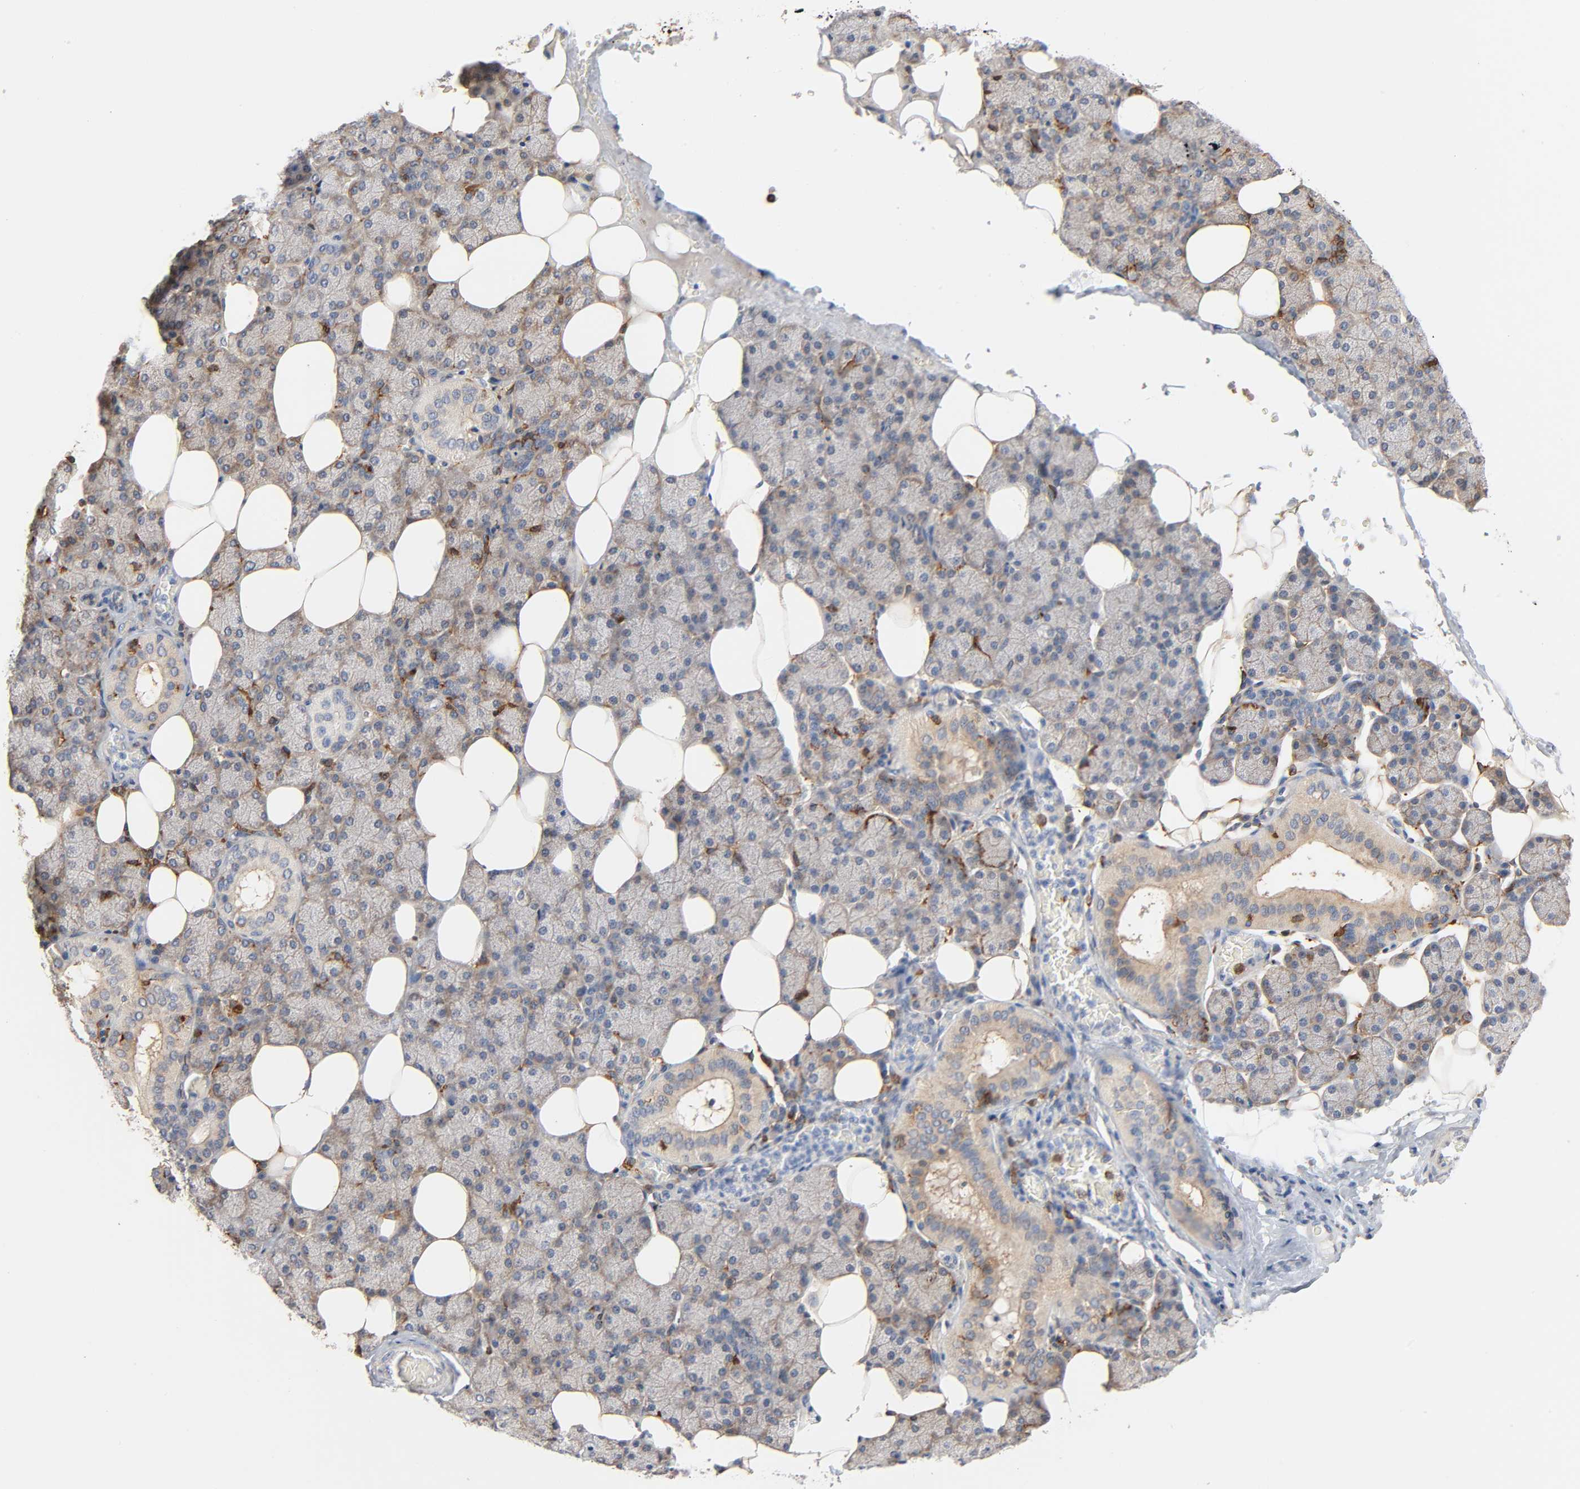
{"staining": {"intensity": "moderate", "quantity": "25%-75%", "location": "cytoplasmic/membranous"}, "tissue": "salivary gland", "cell_type": "Glandular cells", "image_type": "normal", "snomed": [{"axis": "morphology", "description": "Normal tissue, NOS"}, {"axis": "topography", "description": "Lymph node"}, {"axis": "topography", "description": "Salivary gland"}], "caption": "Immunohistochemical staining of normal salivary gland exhibits 25%-75% levels of moderate cytoplasmic/membranous protein positivity in about 25%-75% of glandular cells. Using DAB (brown) and hematoxylin (blue) stains, captured at high magnification using brightfield microscopy.", "gene": "BIN1", "patient": {"sex": "male", "age": 8}}